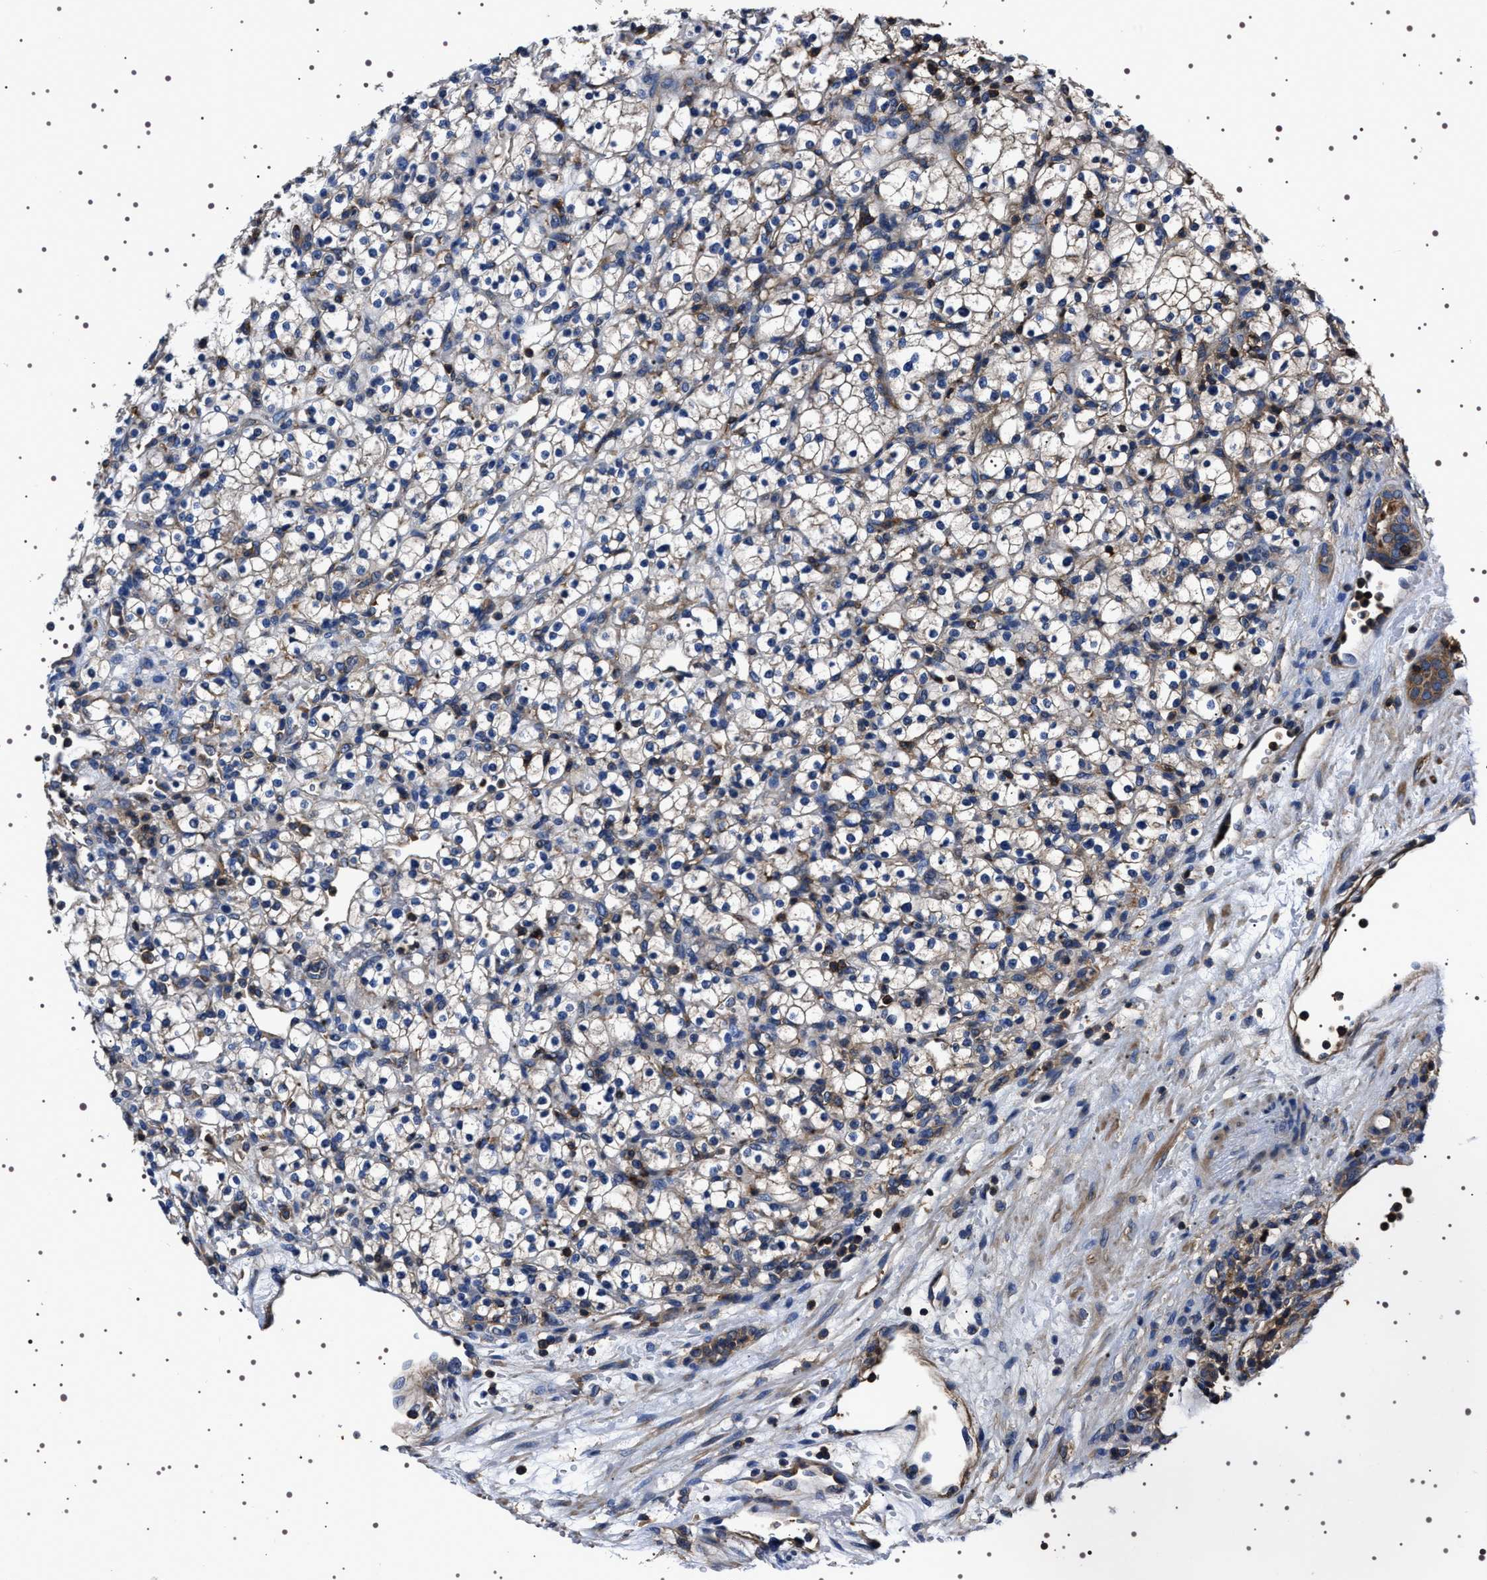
{"staining": {"intensity": "negative", "quantity": "none", "location": "none"}, "tissue": "renal cancer", "cell_type": "Tumor cells", "image_type": "cancer", "snomed": [{"axis": "morphology", "description": "Normal tissue, NOS"}, {"axis": "morphology", "description": "Adenocarcinoma, NOS"}, {"axis": "topography", "description": "Kidney"}], "caption": "This is an immunohistochemistry (IHC) photomicrograph of adenocarcinoma (renal). There is no staining in tumor cells.", "gene": "WDR1", "patient": {"sex": "female", "age": 55}}